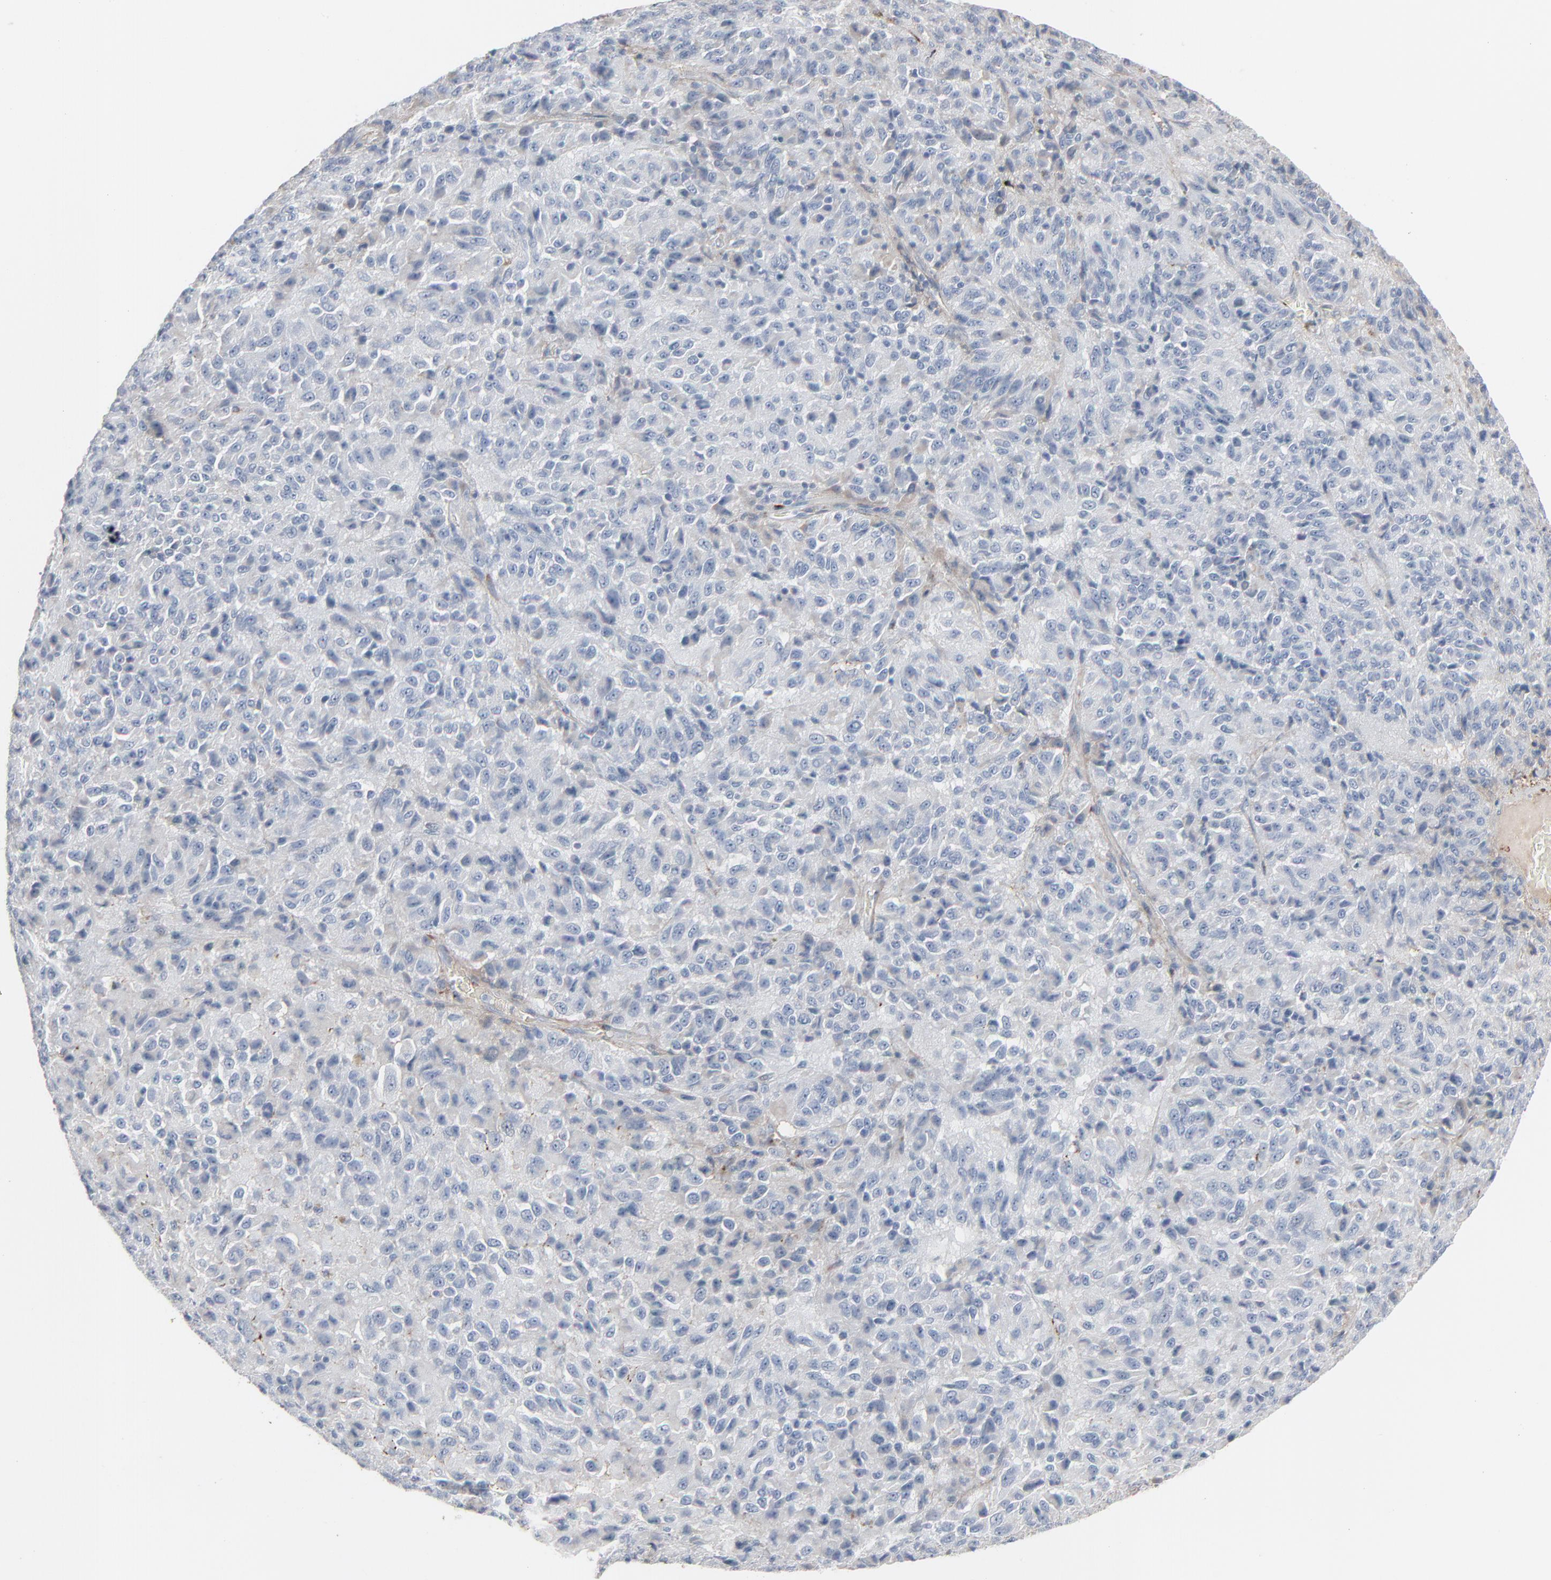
{"staining": {"intensity": "negative", "quantity": "none", "location": "none"}, "tissue": "melanoma", "cell_type": "Tumor cells", "image_type": "cancer", "snomed": [{"axis": "morphology", "description": "Malignant melanoma, Metastatic site"}, {"axis": "topography", "description": "Lung"}], "caption": "Photomicrograph shows no protein staining in tumor cells of malignant melanoma (metastatic site) tissue.", "gene": "BGN", "patient": {"sex": "male", "age": 64}}